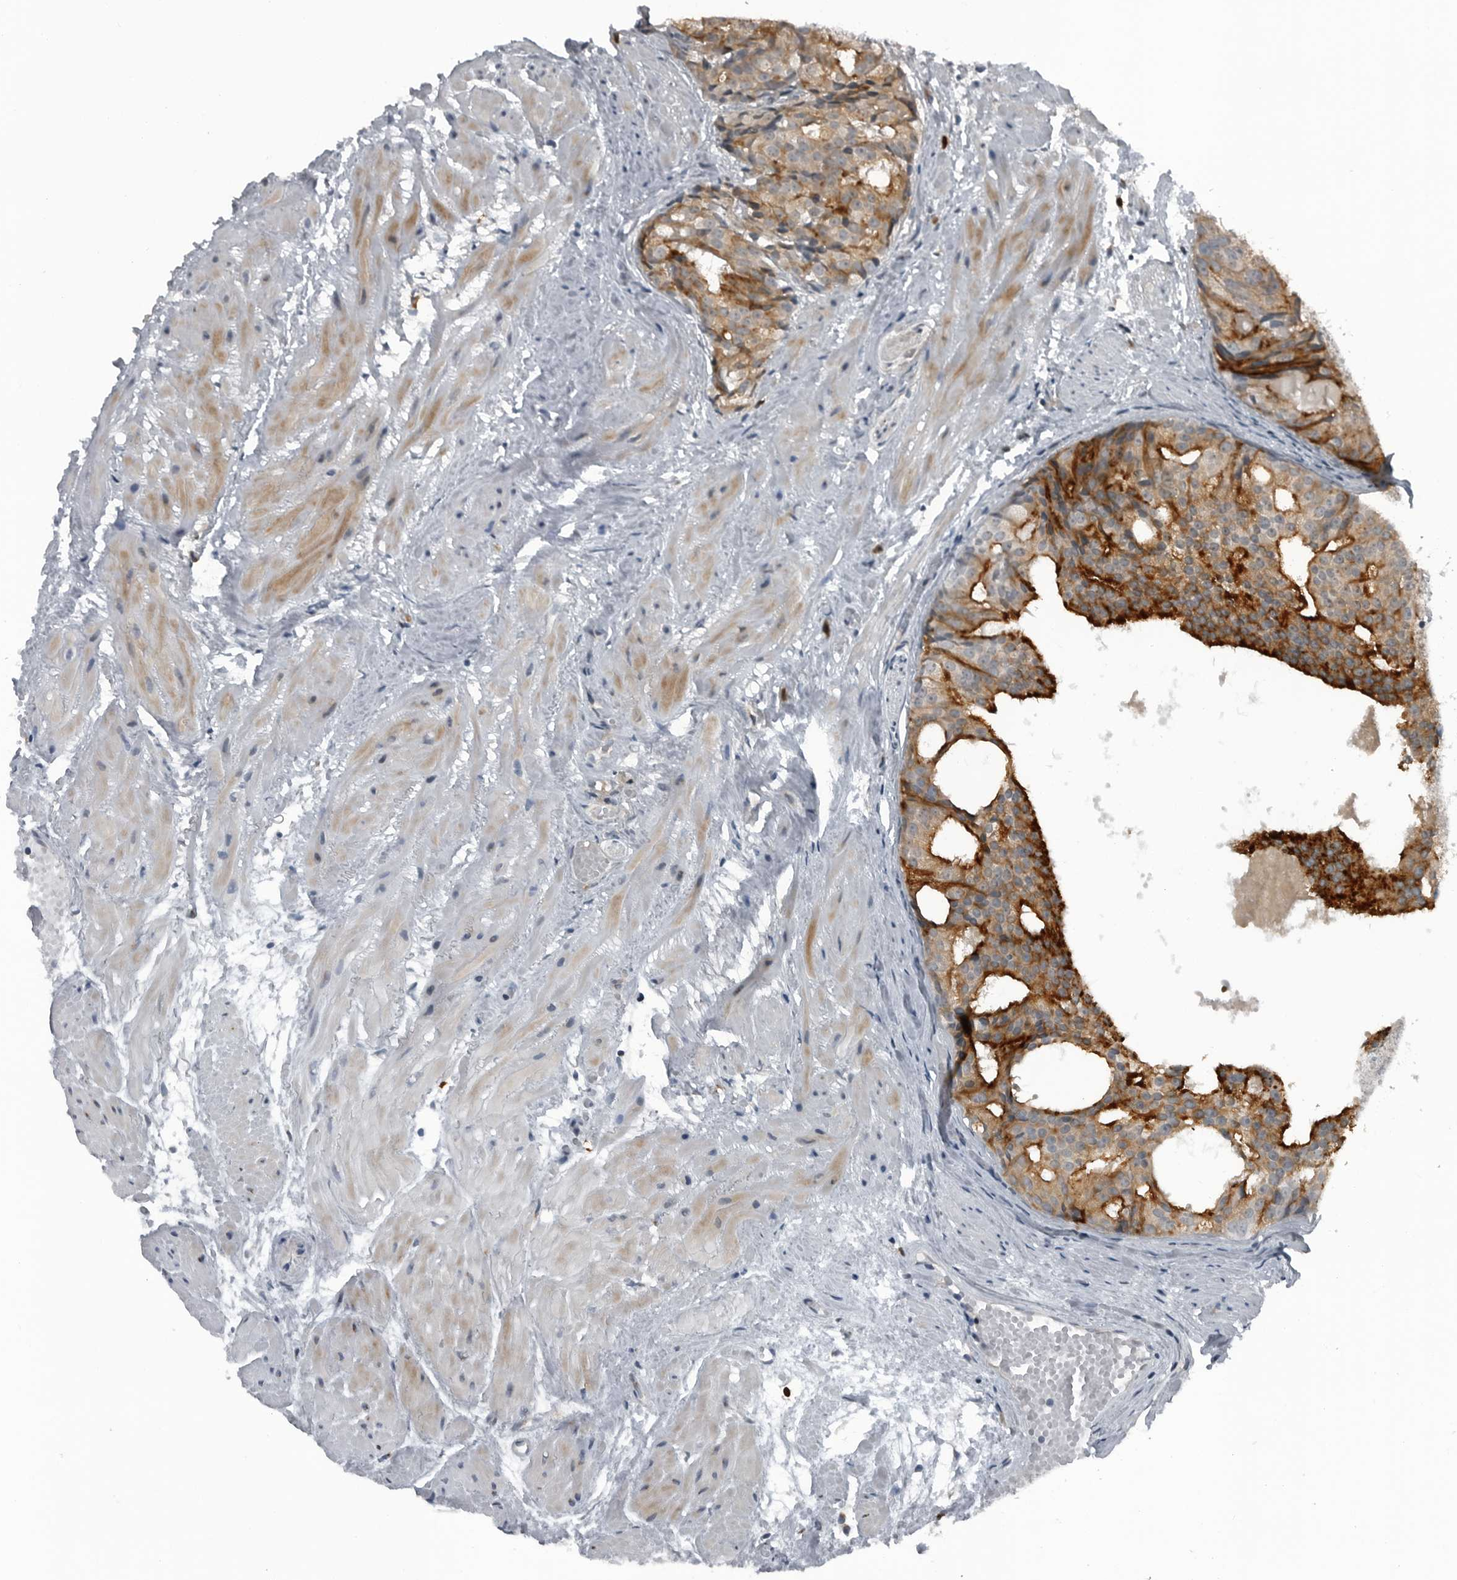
{"staining": {"intensity": "strong", "quantity": ">75%", "location": "cytoplasmic/membranous"}, "tissue": "prostate cancer", "cell_type": "Tumor cells", "image_type": "cancer", "snomed": [{"axis": "morphology", "description": "Adenocarcinoma, Low grade"}, {"axis": "topography", "description": "Prostate"}], "caption": "This photomicrograph shows IHC staining of human prostate cancer, with high strong cytoplasmic/membranous expression in approximately >75% of tumor cells.", "gene": "GAK", "patient": {"sex": "male", "age": 88}}